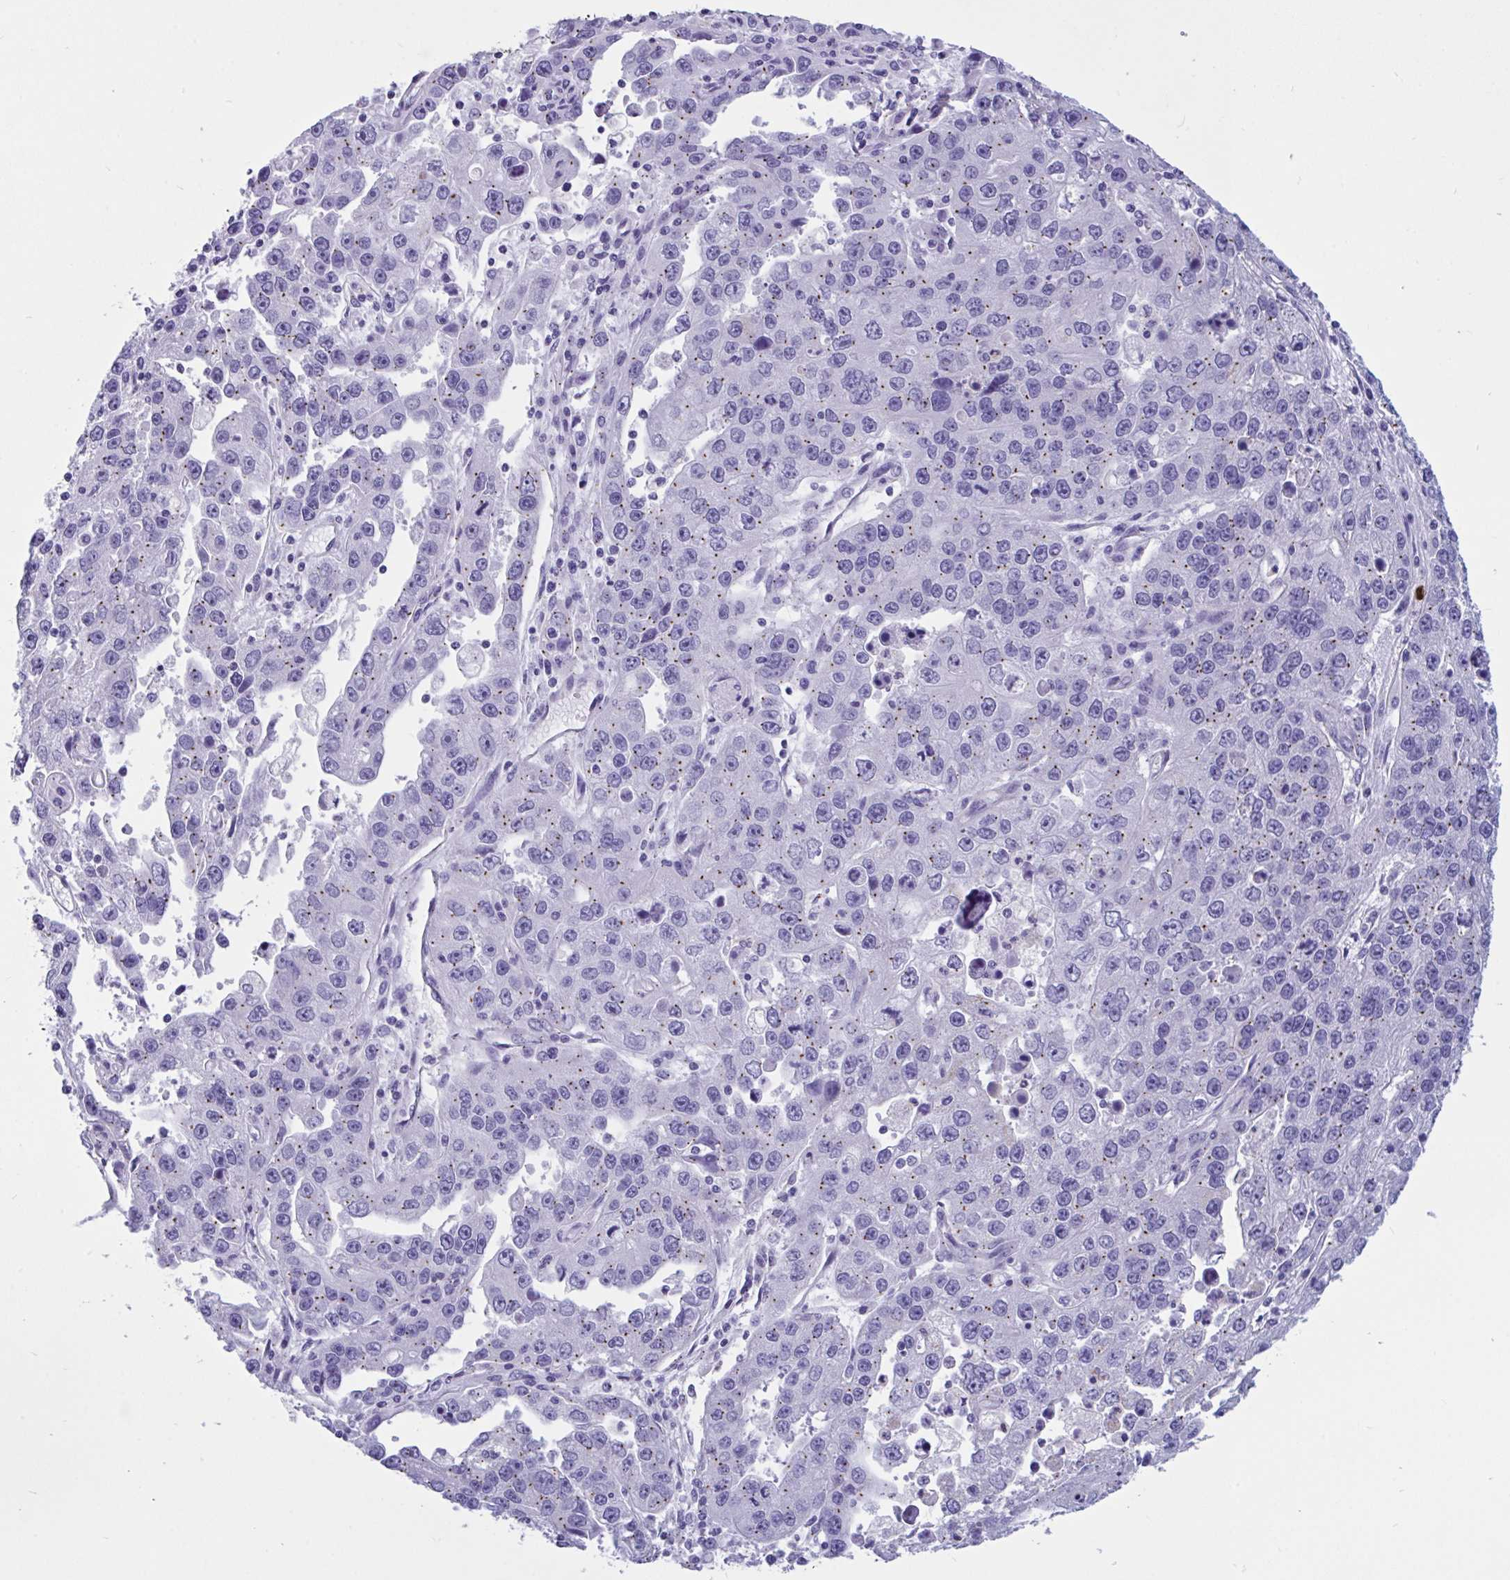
{"staining": {"intensity": "weak", "quantity": "25%-75%", "location": "cytoplasmic/membranous"}, "tissue": "endometrial cancer", "cell_type": "Tumor cells", "image_type": "cancer", "snomed": [{"axis": "morphology", "description": "Adenocarcinoma, NOS"}, {"axis": "topography", "description": "Uterus"}], "caption": "Human adenocarcinoma (endometrial) stained with a brown dye exhibits weak cytoplasmic/membranous positive staining in about 25%-75% of tumor cells.", "gene": "RNASE3", "patient": {"sex": "female", "age": 62}}